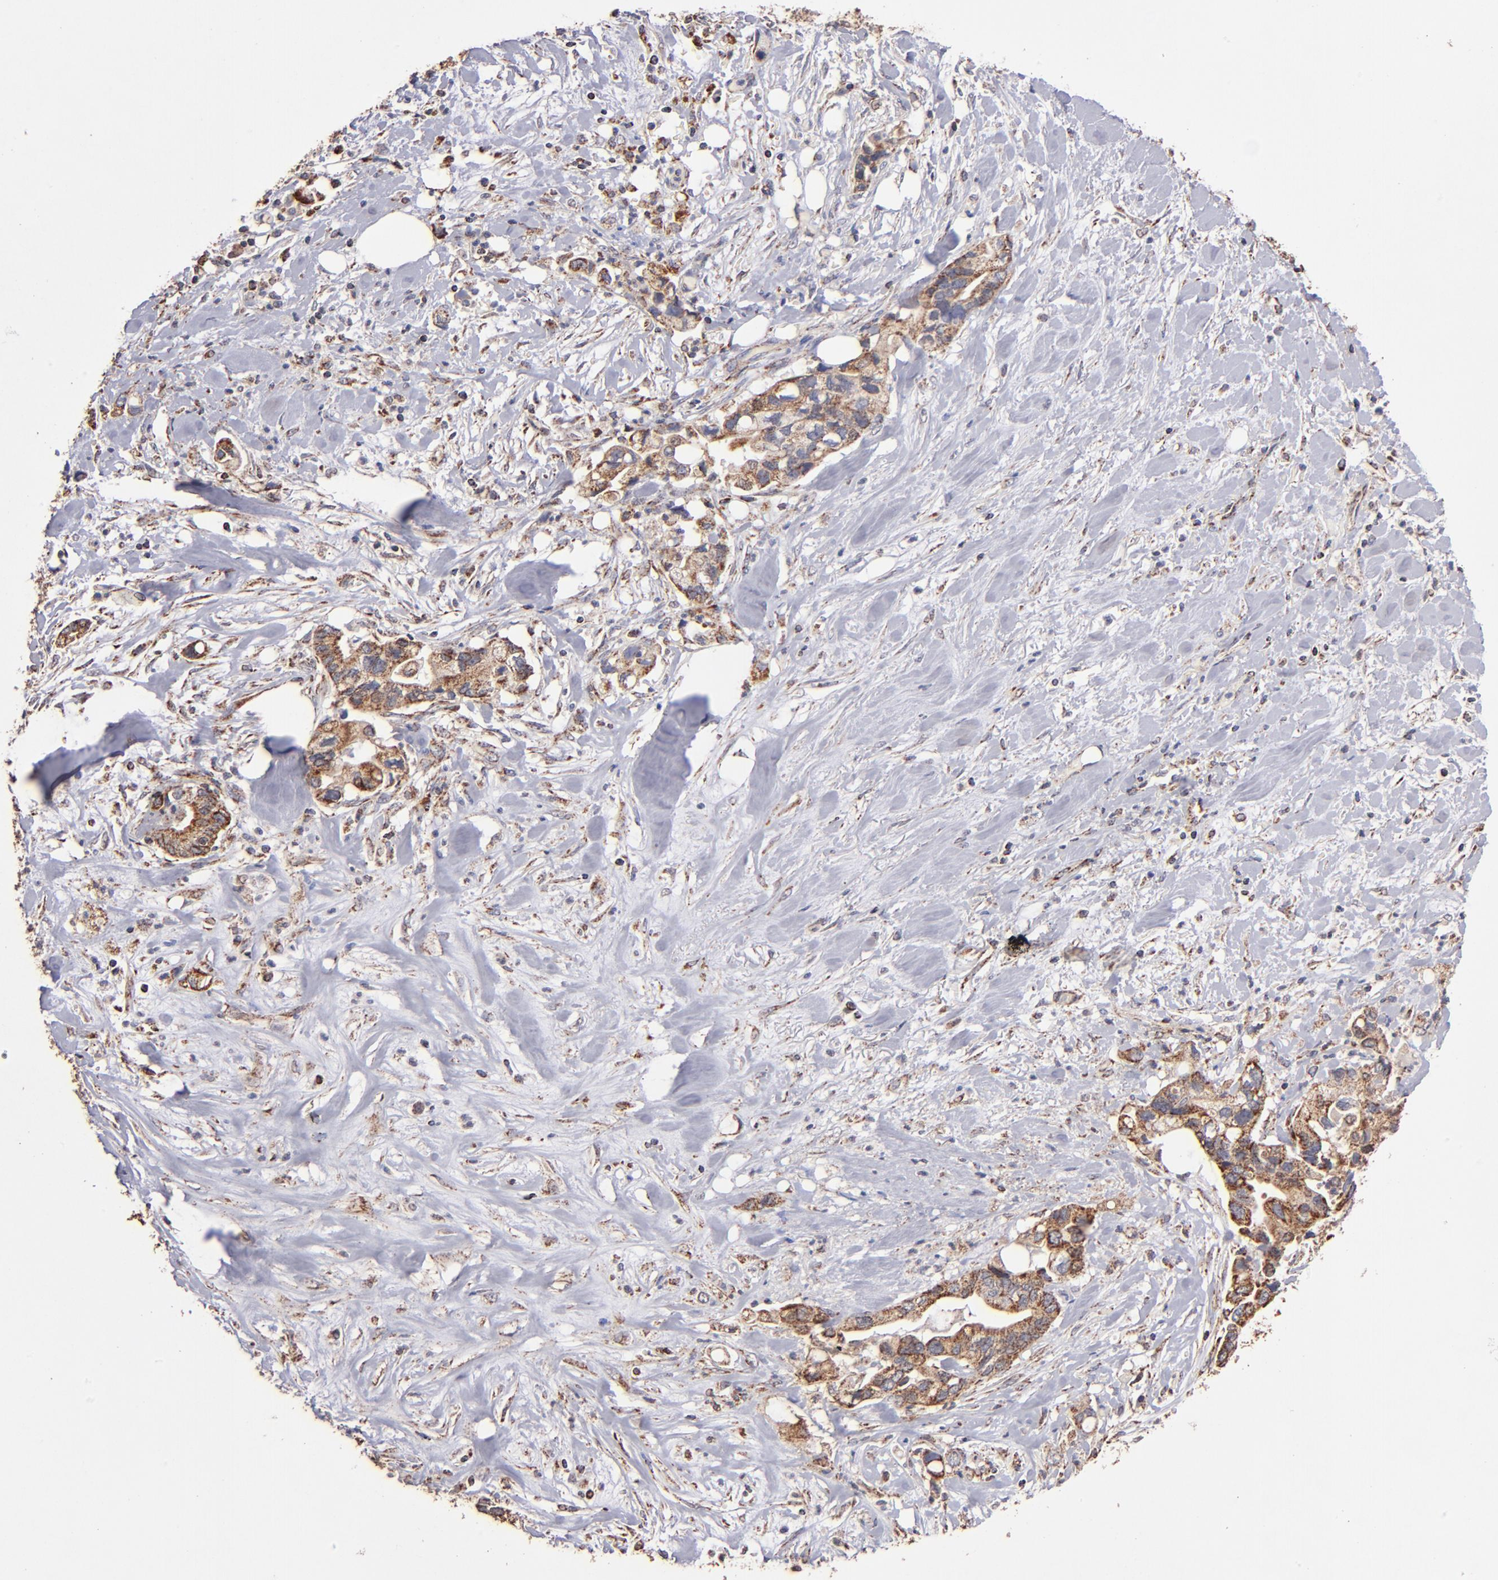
{"staining": {"intensity": "moderate", "quantity": ">75%", "location": "cytoplasmic/membranous"}, "tissue": "pancreatic cancer", "cell_type": "Tumor cells", "image_type": "cancer", "snomed": [{"axis": "morphology", "description": "Adenocarcinoma, NOS"}, {"axis": "topography", "description": "Pancreas"}], "caption": "This is a photomicrograph of IHC staining of adenocarcinoma (pancreatic), which shows moderate staining in the cytoplasmic/membranous of tumor cells.", "gene": "DLST", "patient": {"sex": "male", "age": 70}}